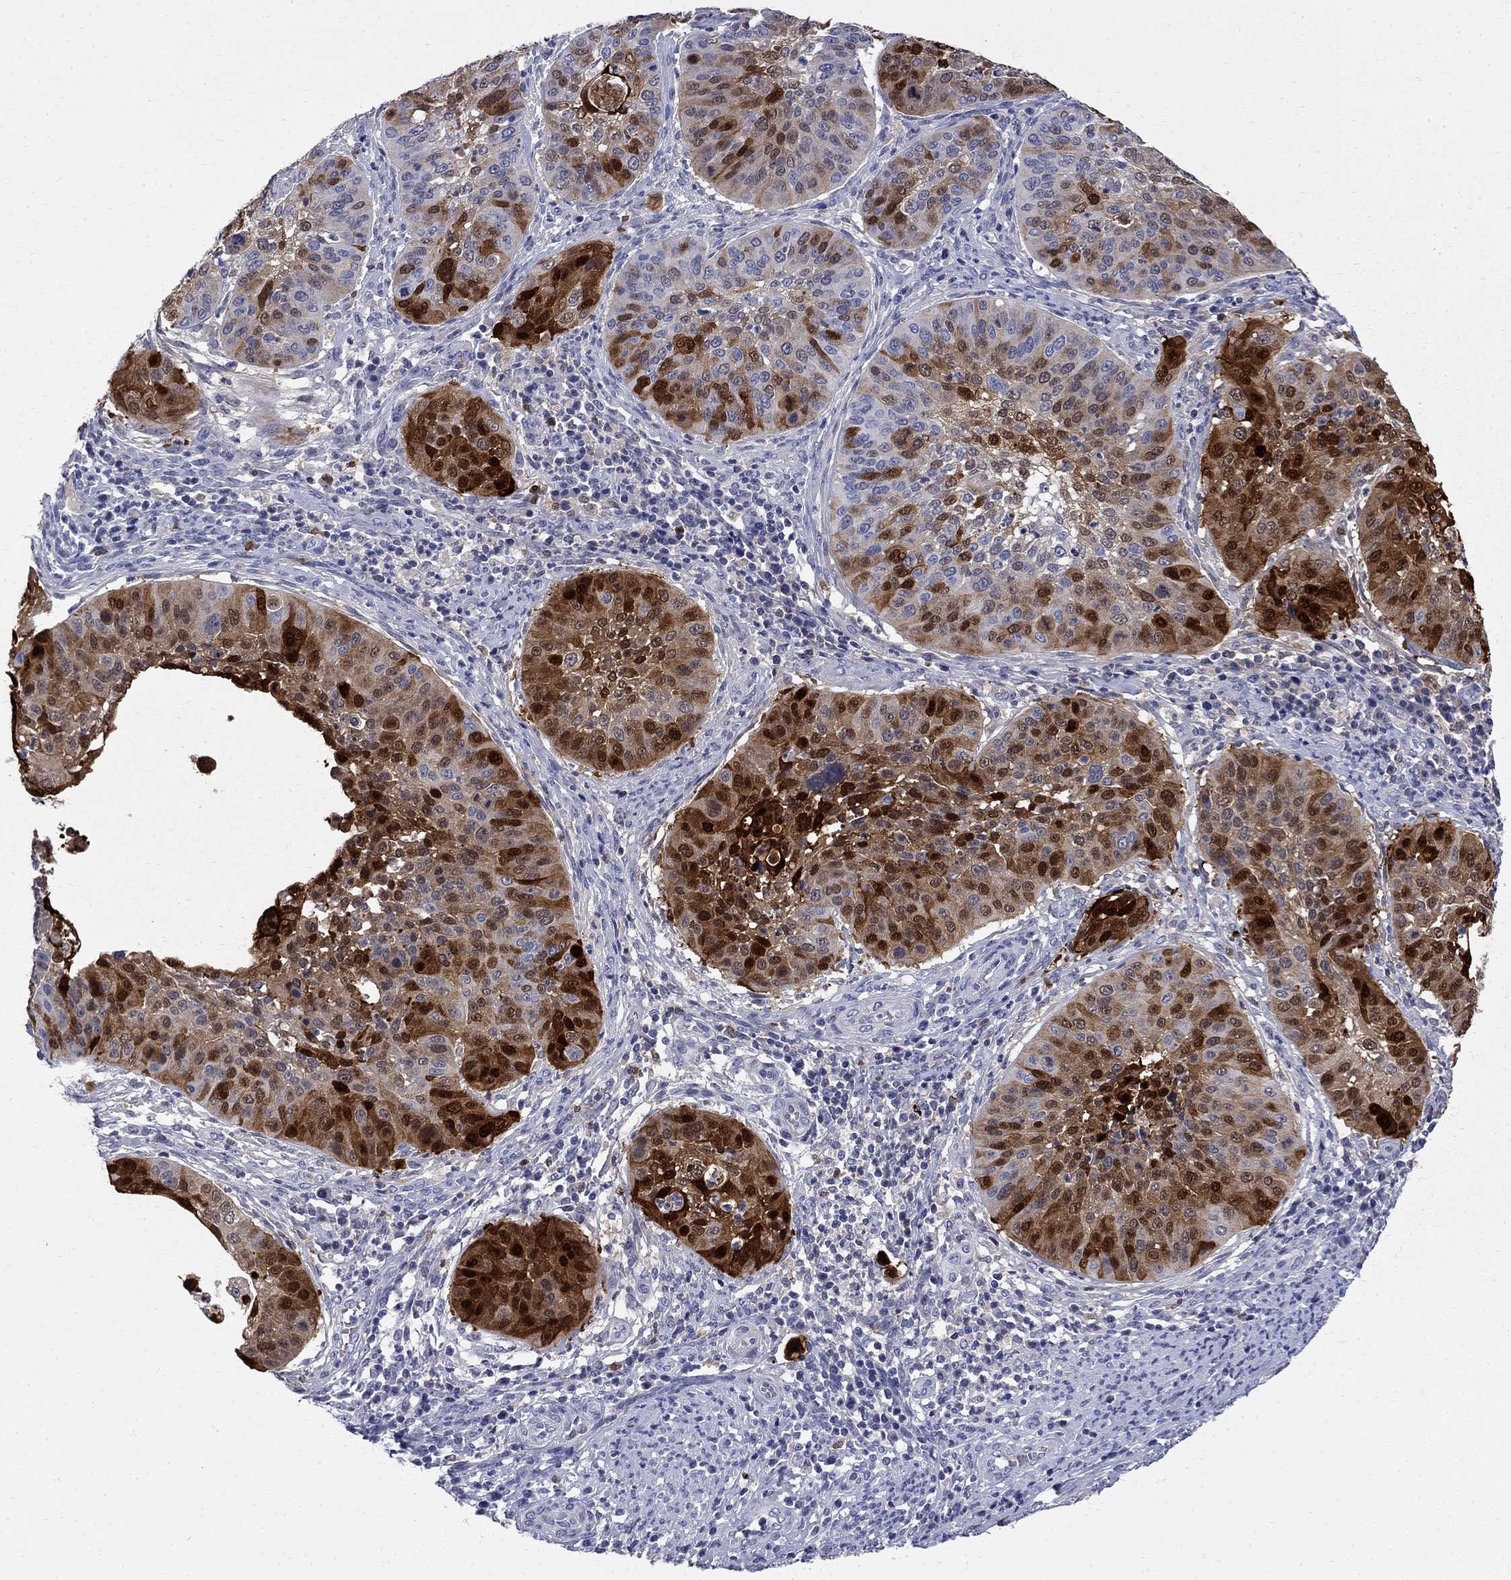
{"staining": {"intensity": "strong", "quantity": "25%-75%", "location": "cytoplasmic/membranous,nuclear"}, "tissue": "cervical cancer", "cell_type": "Tumor cells", "image_type": "cancer", "snomed": [{"axis": "morphology", "description": "Normal tissue, NOS"}, {"axis": "morphology", "description": "Squamous cell carcinoma, NOS"}, {"axis": "topography", "description": "Cervix"}], "caption": "The micrograph demonstrates staining of cervical squamous cell carcinoma, revealing strong cytoplasmic/membranous and nuclear protein expression (brown color) within tumor cells.", "gene": "SERPINB2", "patient": {"sex": "female", "age": 39}}